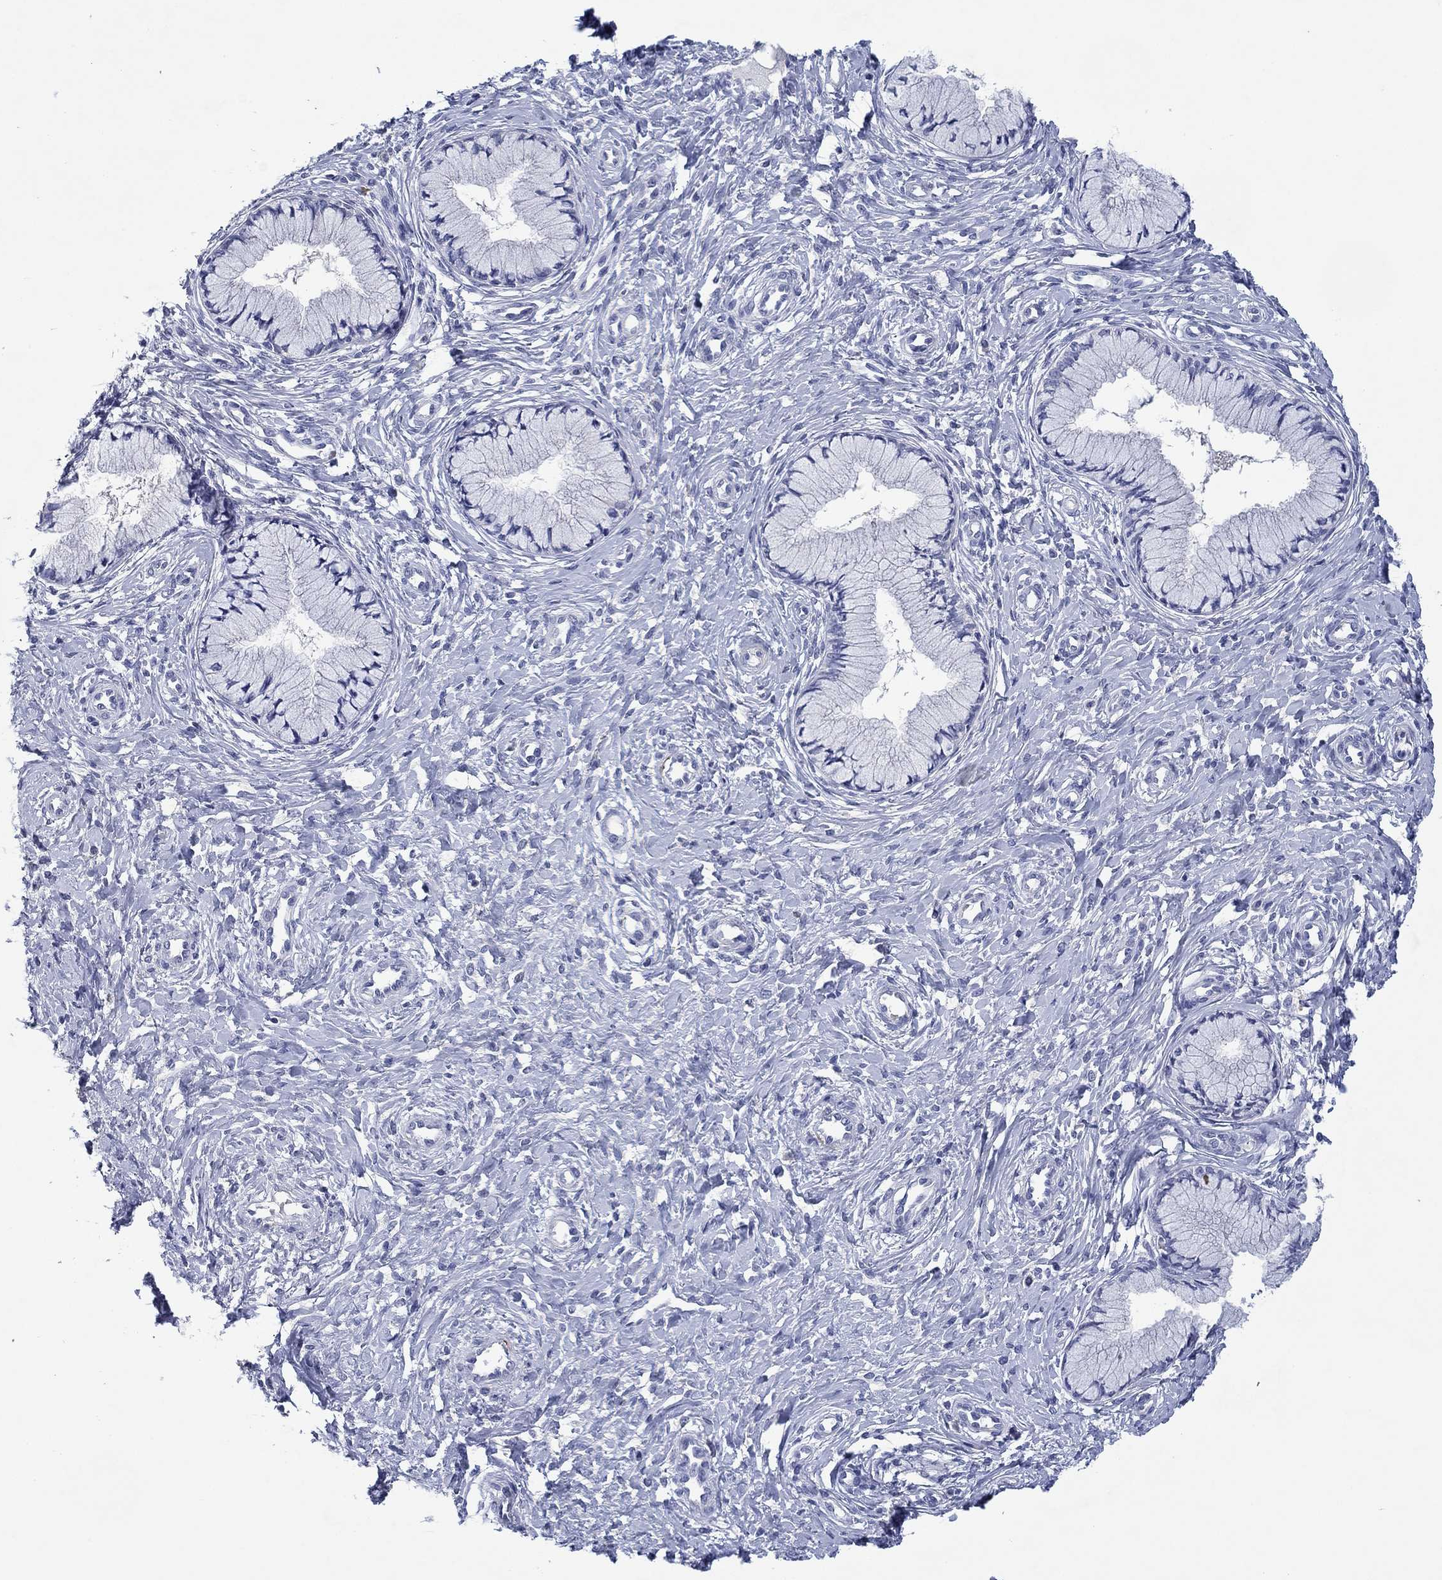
{"staining": {"intensity": "negative", "quantity": "none", "location": "none"}, "tissue": "cervix", "cell_type": "Glandular cells", "image_type": "normal", "snomed": [{"axis": "morphology", "description": "Normal tissue, NOS"}, {"axis": "topography", "description": "Cervix"}], "caption": "A photomicrograph of human cervix is negative for staining in glandular cells. The staining was performed using DAB to visualize the protein expression in brown, while the nuclei were stained in blue with hematoxylin (Magnification: 20x).", "gene": "HDC", "patient": {"sex": "female", "age": 37}}